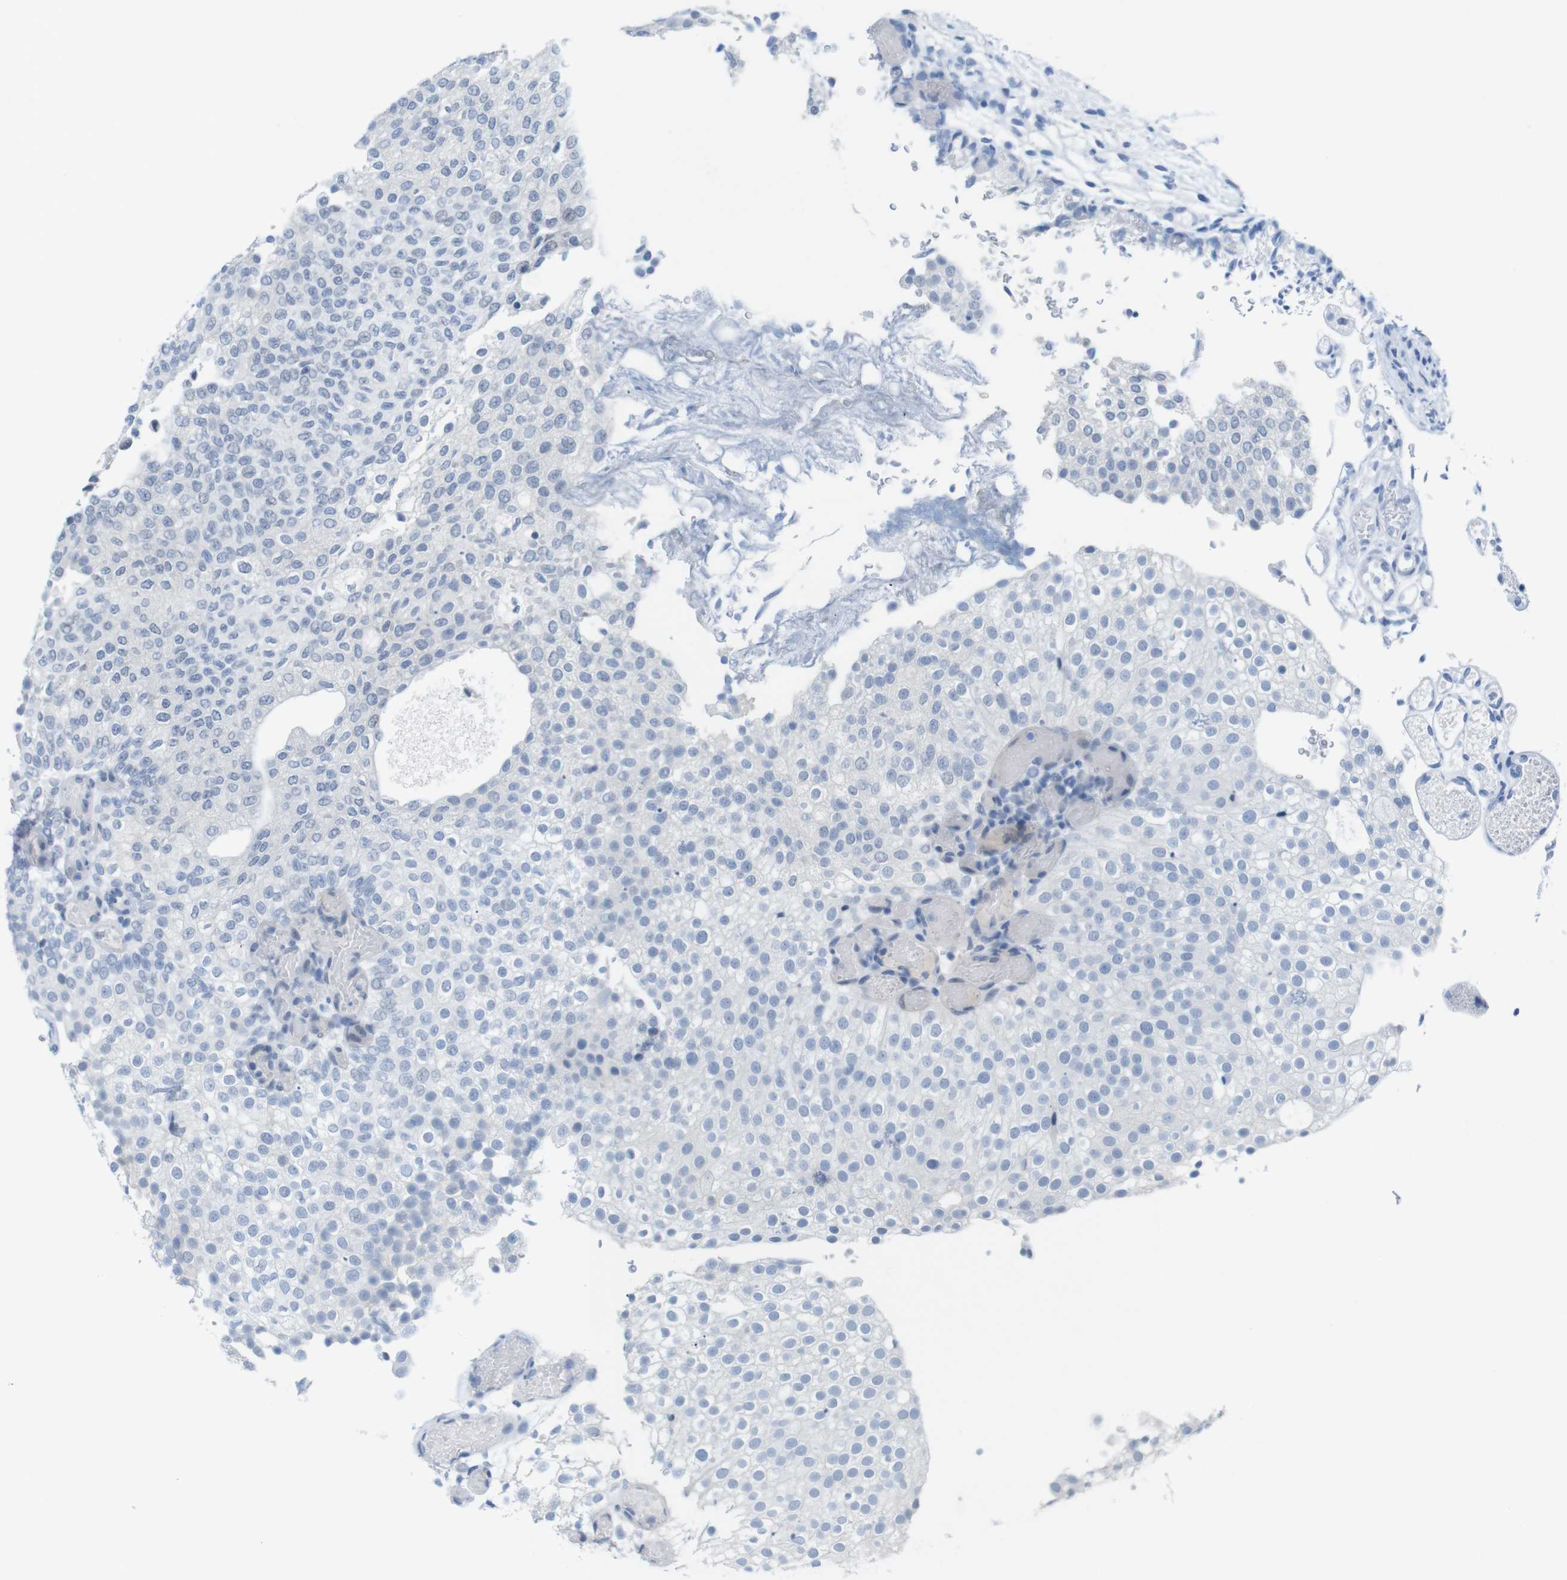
{"staining": {"intensity": "negative", "quantity": "none", "location": "none"}, "tissue": "urothelial cancer", "cell_type": "Tumor cells", "image_type": "cancer", "snomed": [{"axis": "morphology", "description": "Urothelial carcinoma, Low grade"}, {"axis": "topography", "description": "Urinary bladder"}], "caption": "A photomicrograph of low-grade urothelial carcinoma stained for a protein demonstrates no brown staining in tumor cells.", "gene": "OPN1SW", "patient": {"sex": "male", "age": 78}}